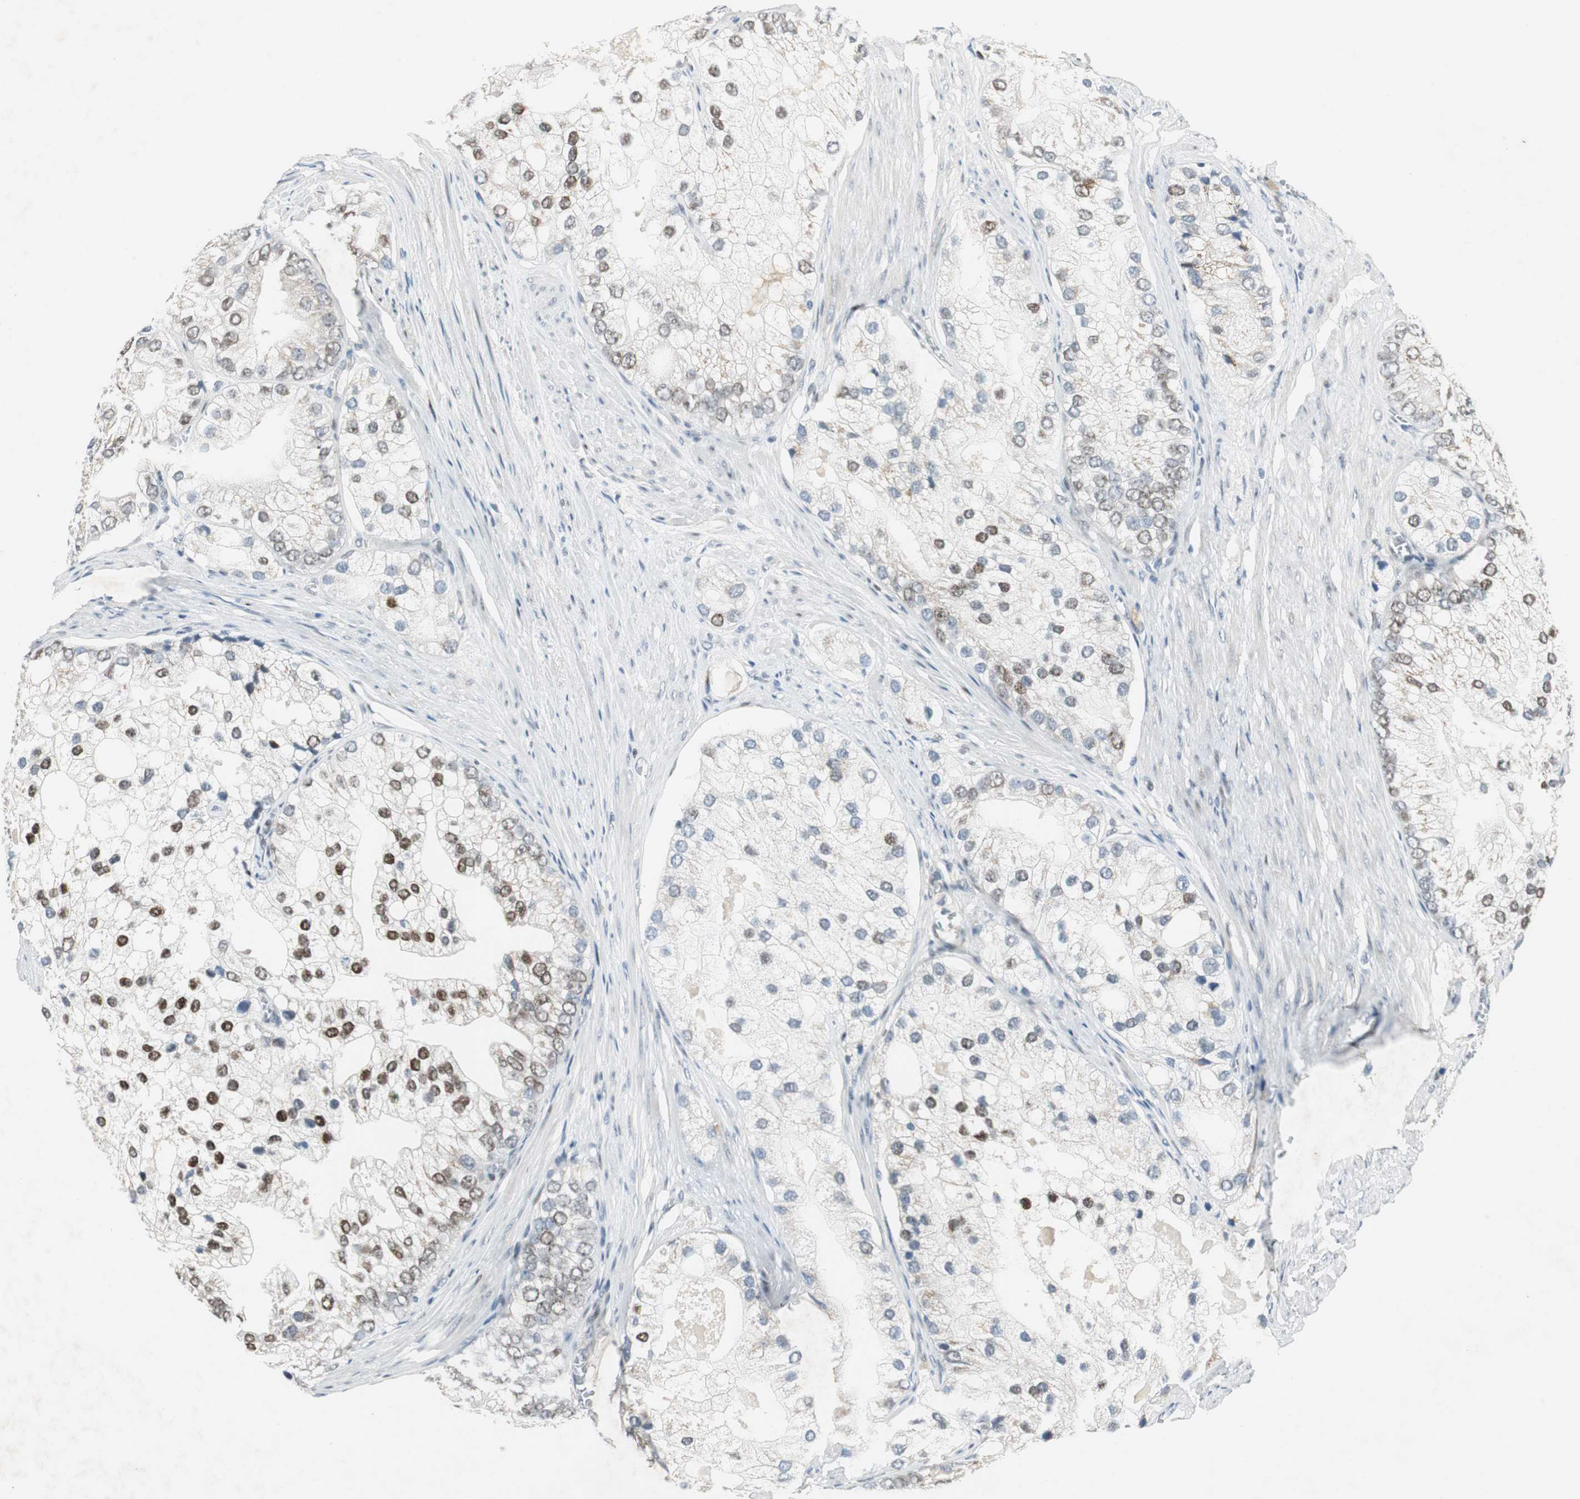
{"staining": {"intensity": "strong", "quantity": "<25%", "location": "nuclear"}, "tissue": "prostate cancer", "cell_type": "Tumor cells", "image_type": "cancer", "snomed": [{"axis": "morphology", "description": "Adenocarcinoma, Low grade"}, {"axis": "topography", "description": "Prostate"}], "caption": "An image of adenocarcinoma (low-grade) (prostate) stained for a protein demonstrates strong nuclear brown staining in tumor cells.", "gene": "AJUBA", "patient": {"sex": "male", "age": 69}}